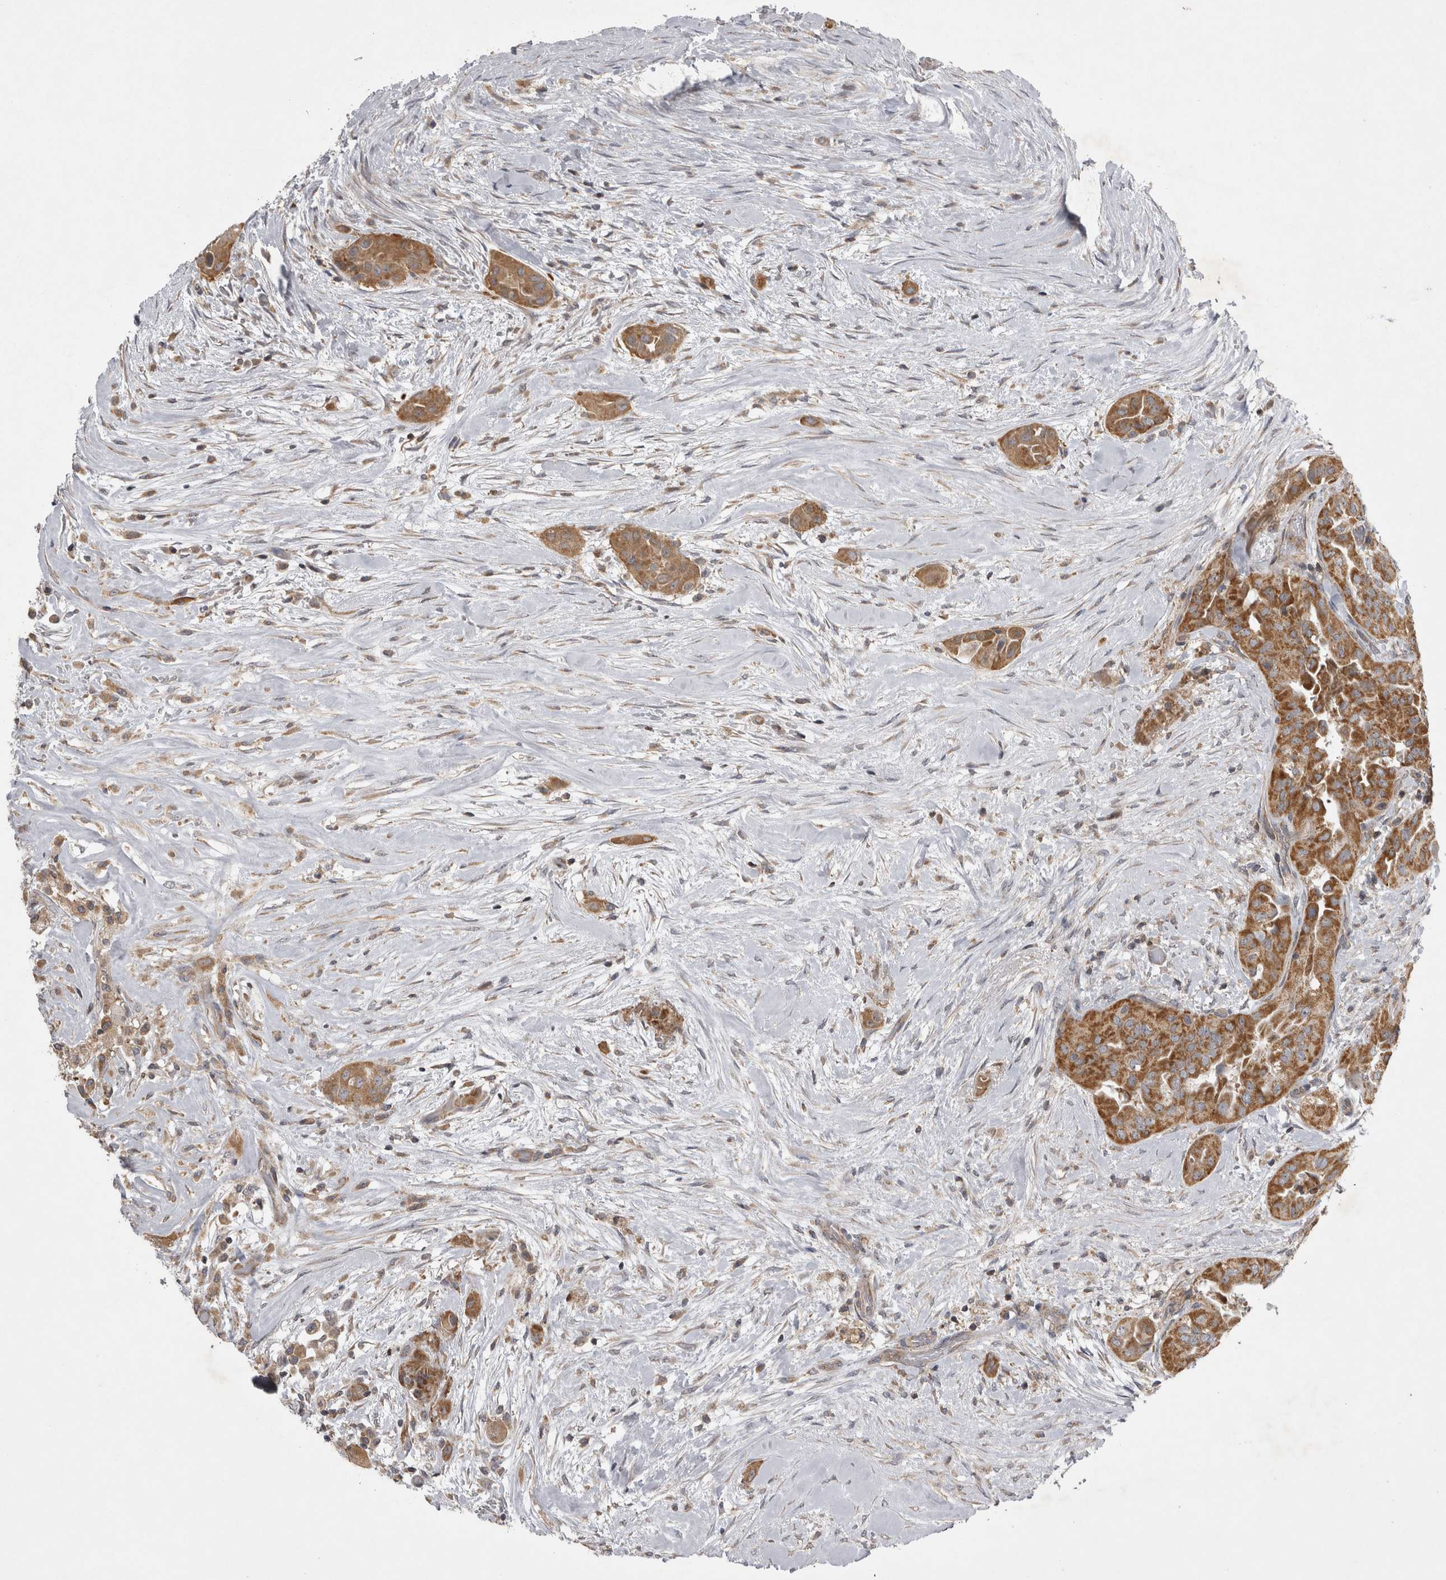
{"staining": {"intensity": "moderate", "quantity": ">75%", "location": "cytoplasmic/membranous"}, "tissue": "thyroid cancer", "cell_type": "Tumor cells", "image_type": "cancer", "snomed": [{"axis": "morphology", "description": "Papillary adenocarcinoma, NOS"}, {"axis": "topography", "description": "Thyroid gland"}], "caption": "DAB (3,3'-diaminobenzidine) immunohistochemical staining of human thyroid cancer exhibits moderate cytoplasmic/membranous protein staining in approximately >75% of tumor cells. The staining was performed using DAB, with brown indicating positive protein expression. Nuclei are stained blue with hematoxylin.", "gene": "TSPOAP1", "patient": {"sex": "female", "age": 59}}